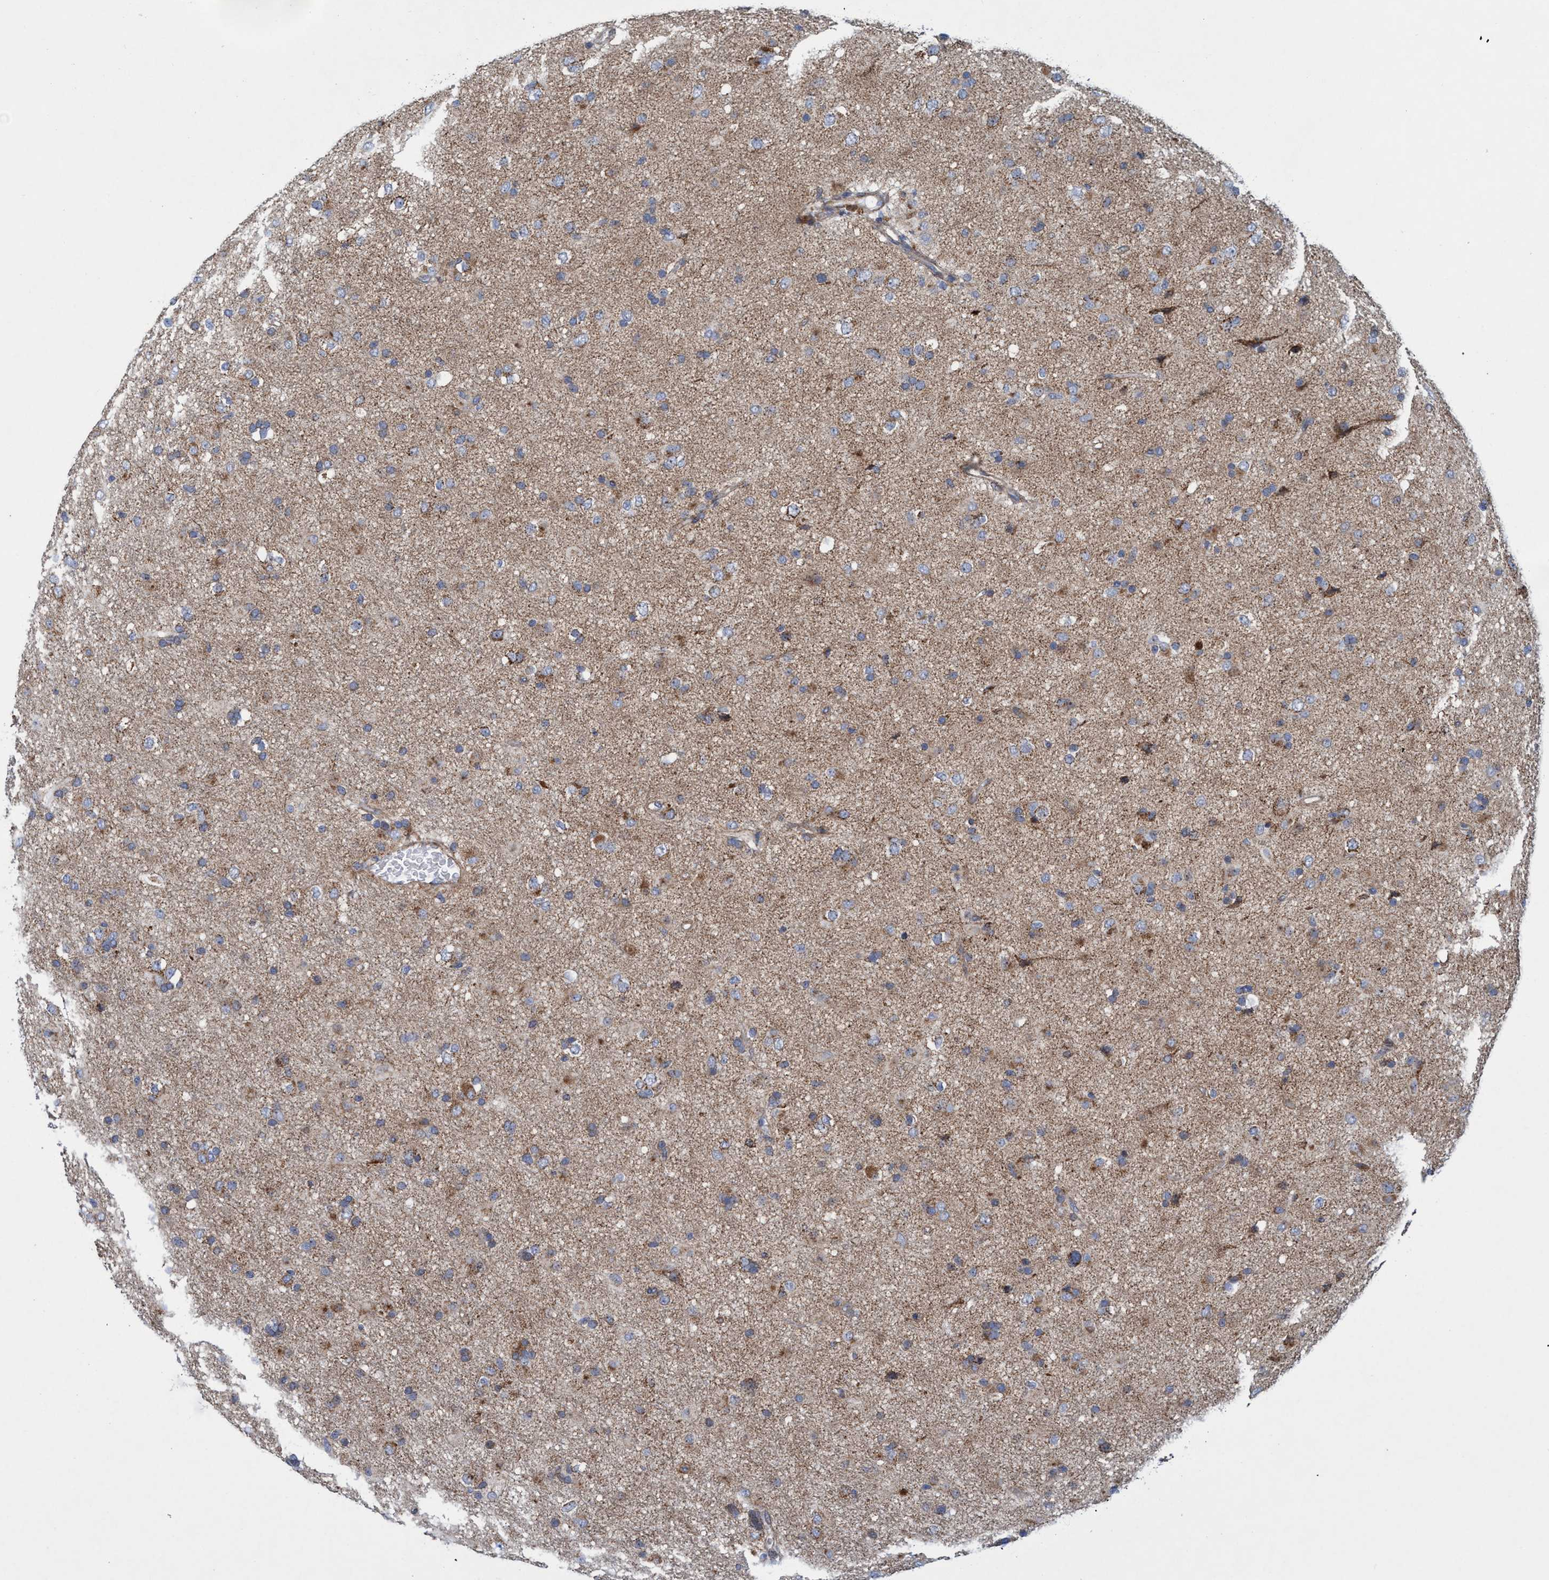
{"staining": {"intensity": "weak", "quantity": ">75%", "location": "cytoplasmic/membranous"}, "tissue": "glioma", "cell_type": "Tumor cells", "image_type": "cancer", "snomed": [{"axis": "morphology", "description": "Glioma, malignant, Low grade"}, {"axis": "topography", "description": "Brain"}], "caption": "Glioma stained with IHC shows weak cytoplasmic/membranous positivity in about >75% of tumor cells.", "gene": "POLR1F", "patient": {"sex": "male", "age": 65}}